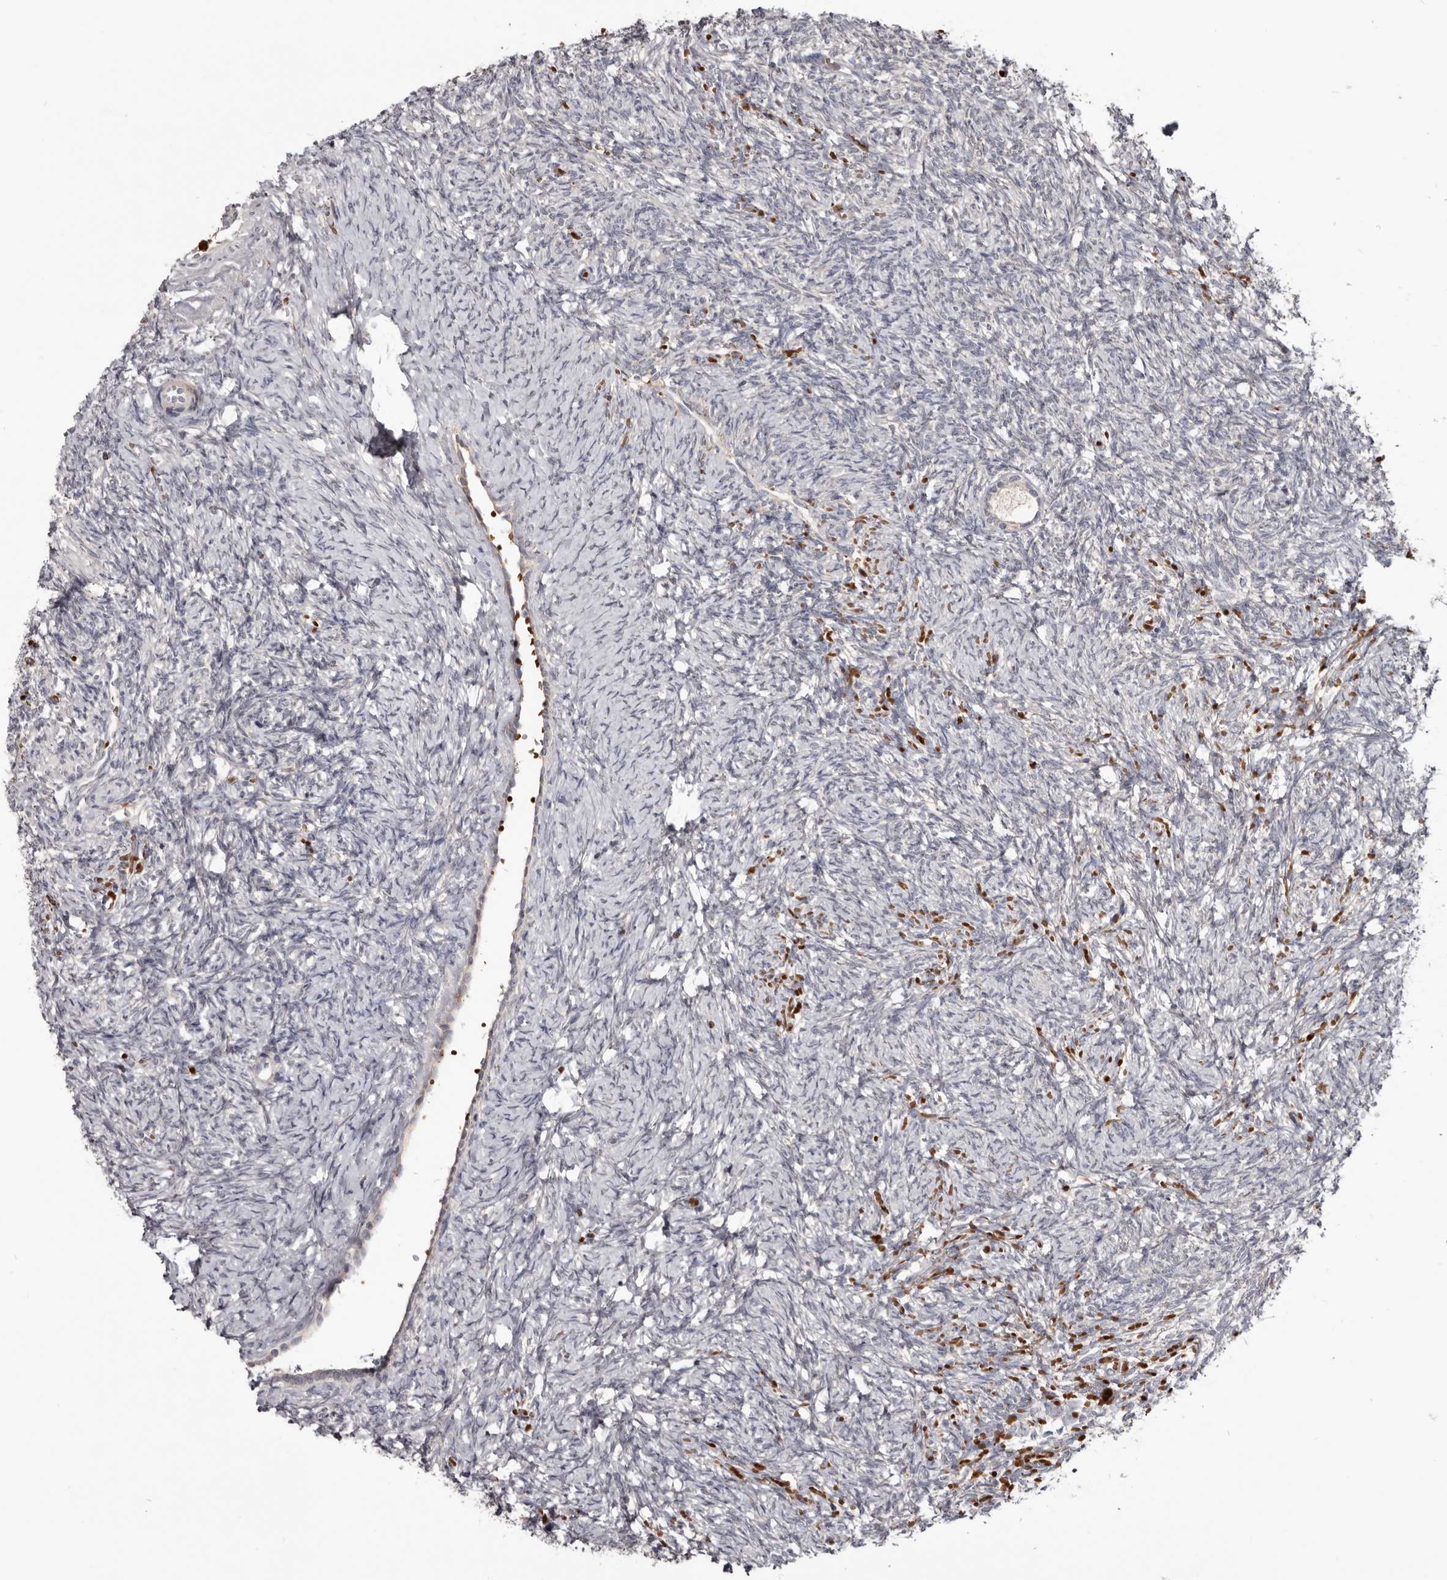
{"staining": {"intensity": "weak", "quantity": "25%-75%", "location": "cytoplasmic/membranous"}, "tissue": "ovary", "cell_type": "Follicle cells", "image_type": "normal", "snomed": [{"axis": "morphology", "description": "Normal tissue, NOS"}, {"axis": "topography", "description": "Ovary"}], "caption": "DAB immunohistochemical staining of unremarkable human ovary exhibits weak cytoplasmic/membranous protein positivity in approximately 25%-75% of follicle cells. (DAB (3,3'-diaminobenzidine) IHC, brown staining for protein, blue staining for nuclei).", "gene": "NENF", "patient": {"sex": "female", "age": 41}}